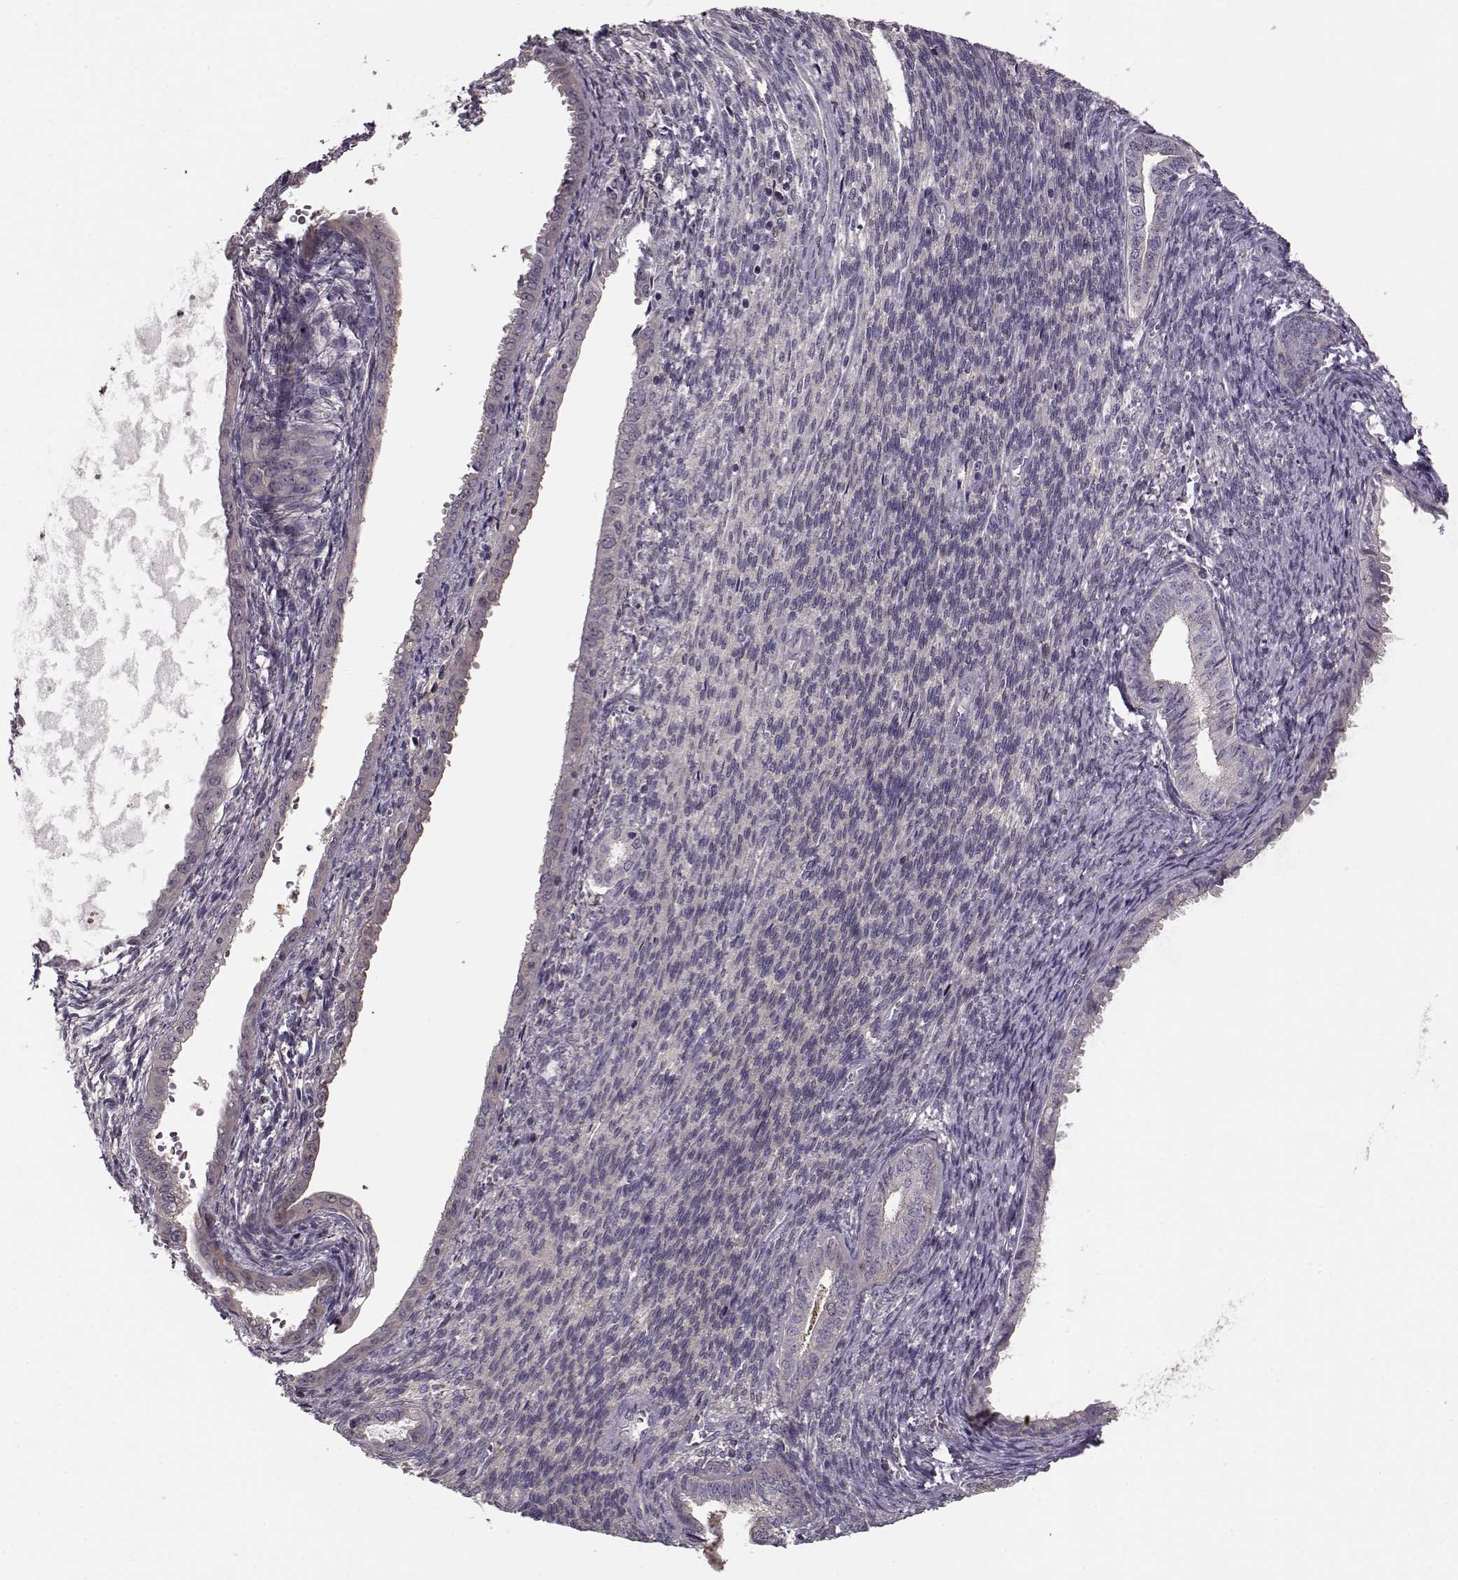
{"staining": {"intensity": "weak", "quantity": "<25%", "location": "cytoplasmic/membranous"}, "tissue": "endometrial cancer", "cell_type": "Tumor cells", "image_type": "cancer", "snomed": [{"axis": "morphology", "description": "Adenocarcinoma, NOS"}, {"axis": "topography", "description": "Endometrium"}], "caption": "An immunohistochemistry (IHC) micrograph of endometrial cancer is shown. There is no staining in tumor cells of endometrial cancer. Nuclei are stained in blue.", "gene": "MTR", "patient": {"sex": "female", "age": 86}}